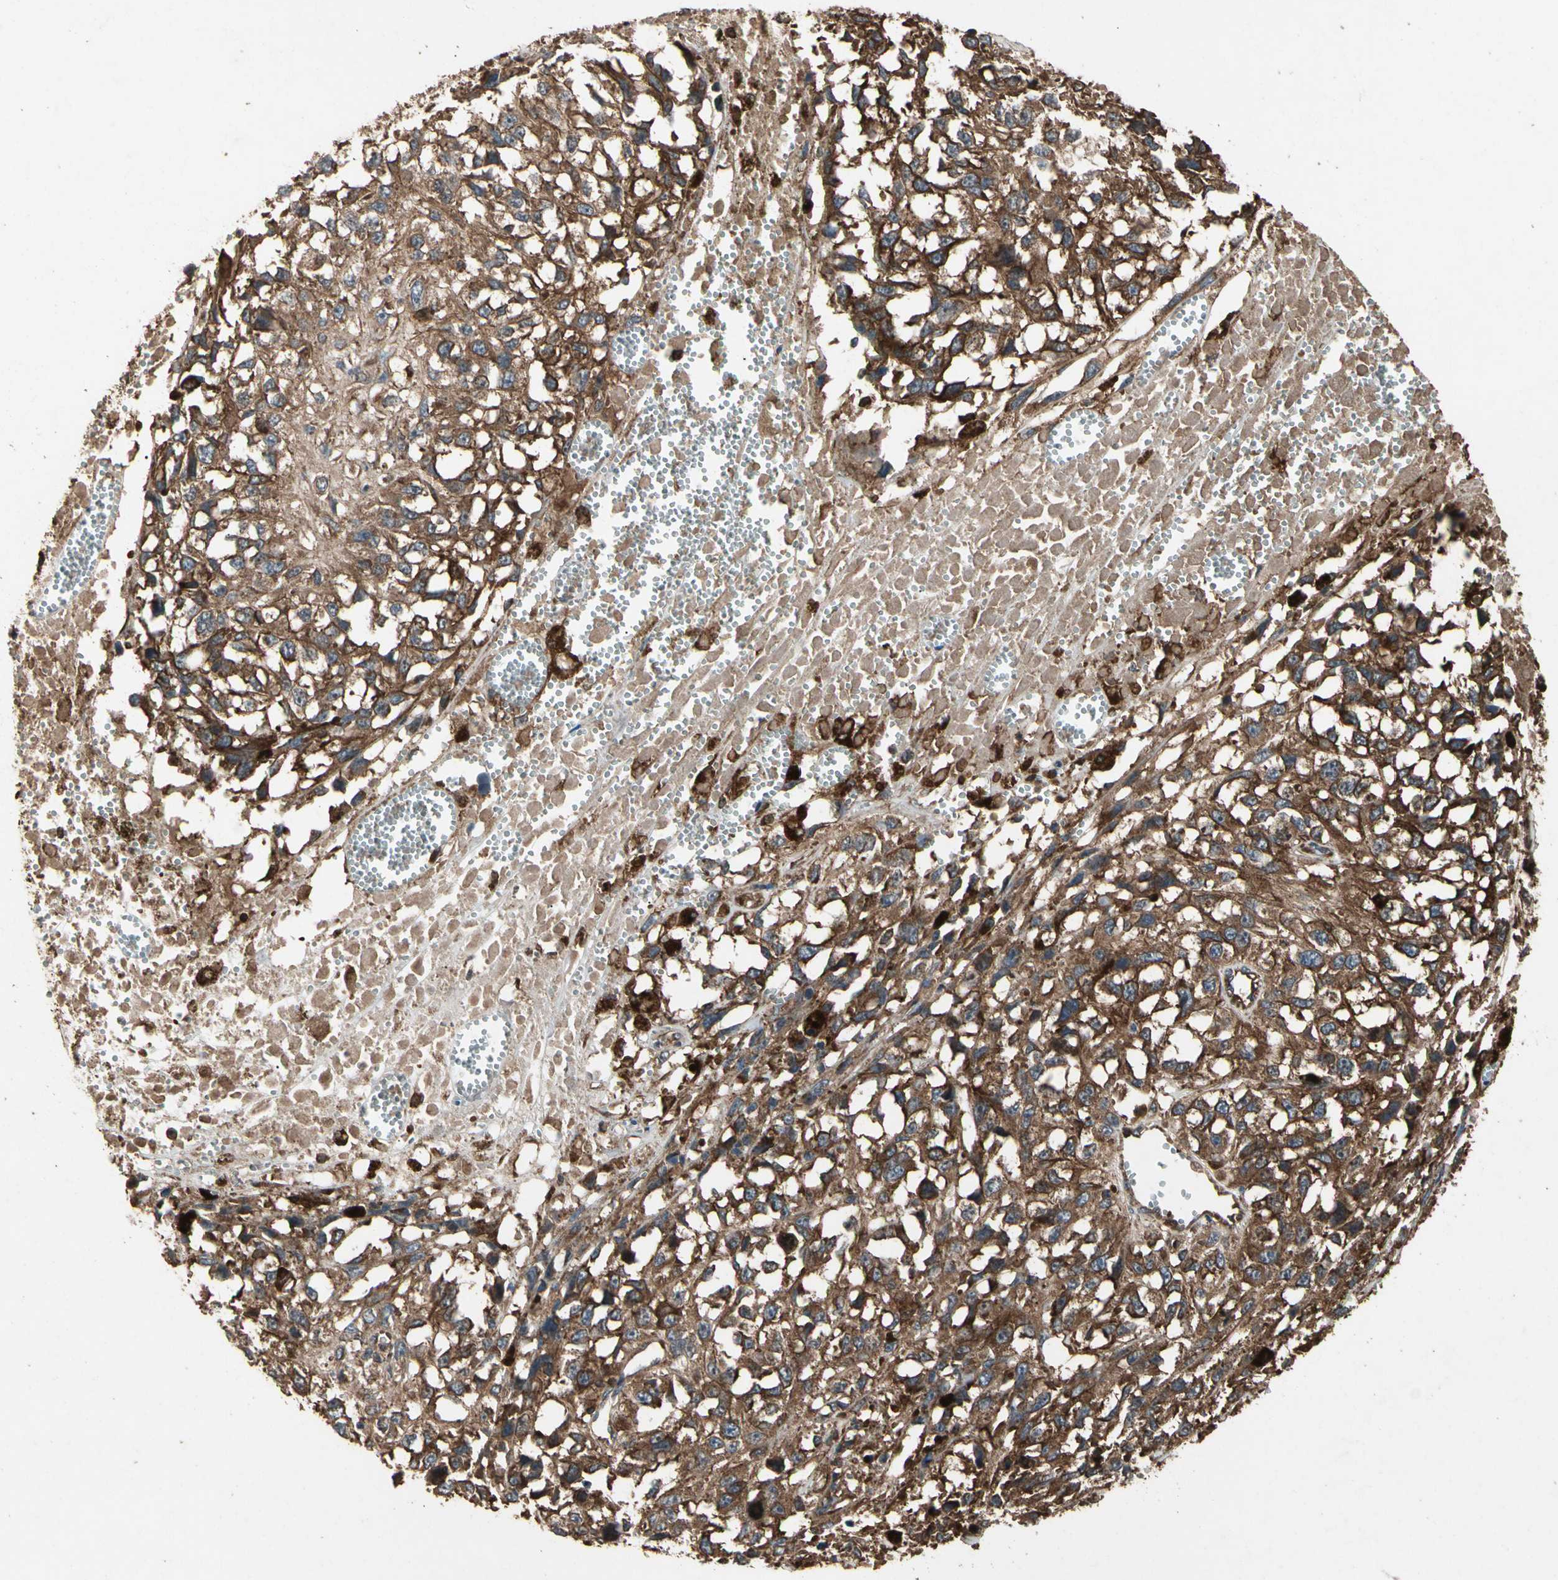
{"staining": {"intensity": "strong", "quantity": ">75%", "location": "cytoplasmic/membranous"}, "tissue": "melanoma", "cell_type": "Tumor cells", "image_type": "cancer", "snomed": [{"axis": "morphology", "description": "Malignant melanoma, Metastatic site"}, {"axis": "topography", "description": "Lymph node"}], "caption": "The micrograph displays a brown stain indicating the presence of a protein in the cytoplasmic/membranous of tumor cells in malignant melanoma (metastatic site).", "gene": "AGBL2", "patient": {"sex": "male", "age": 59}}